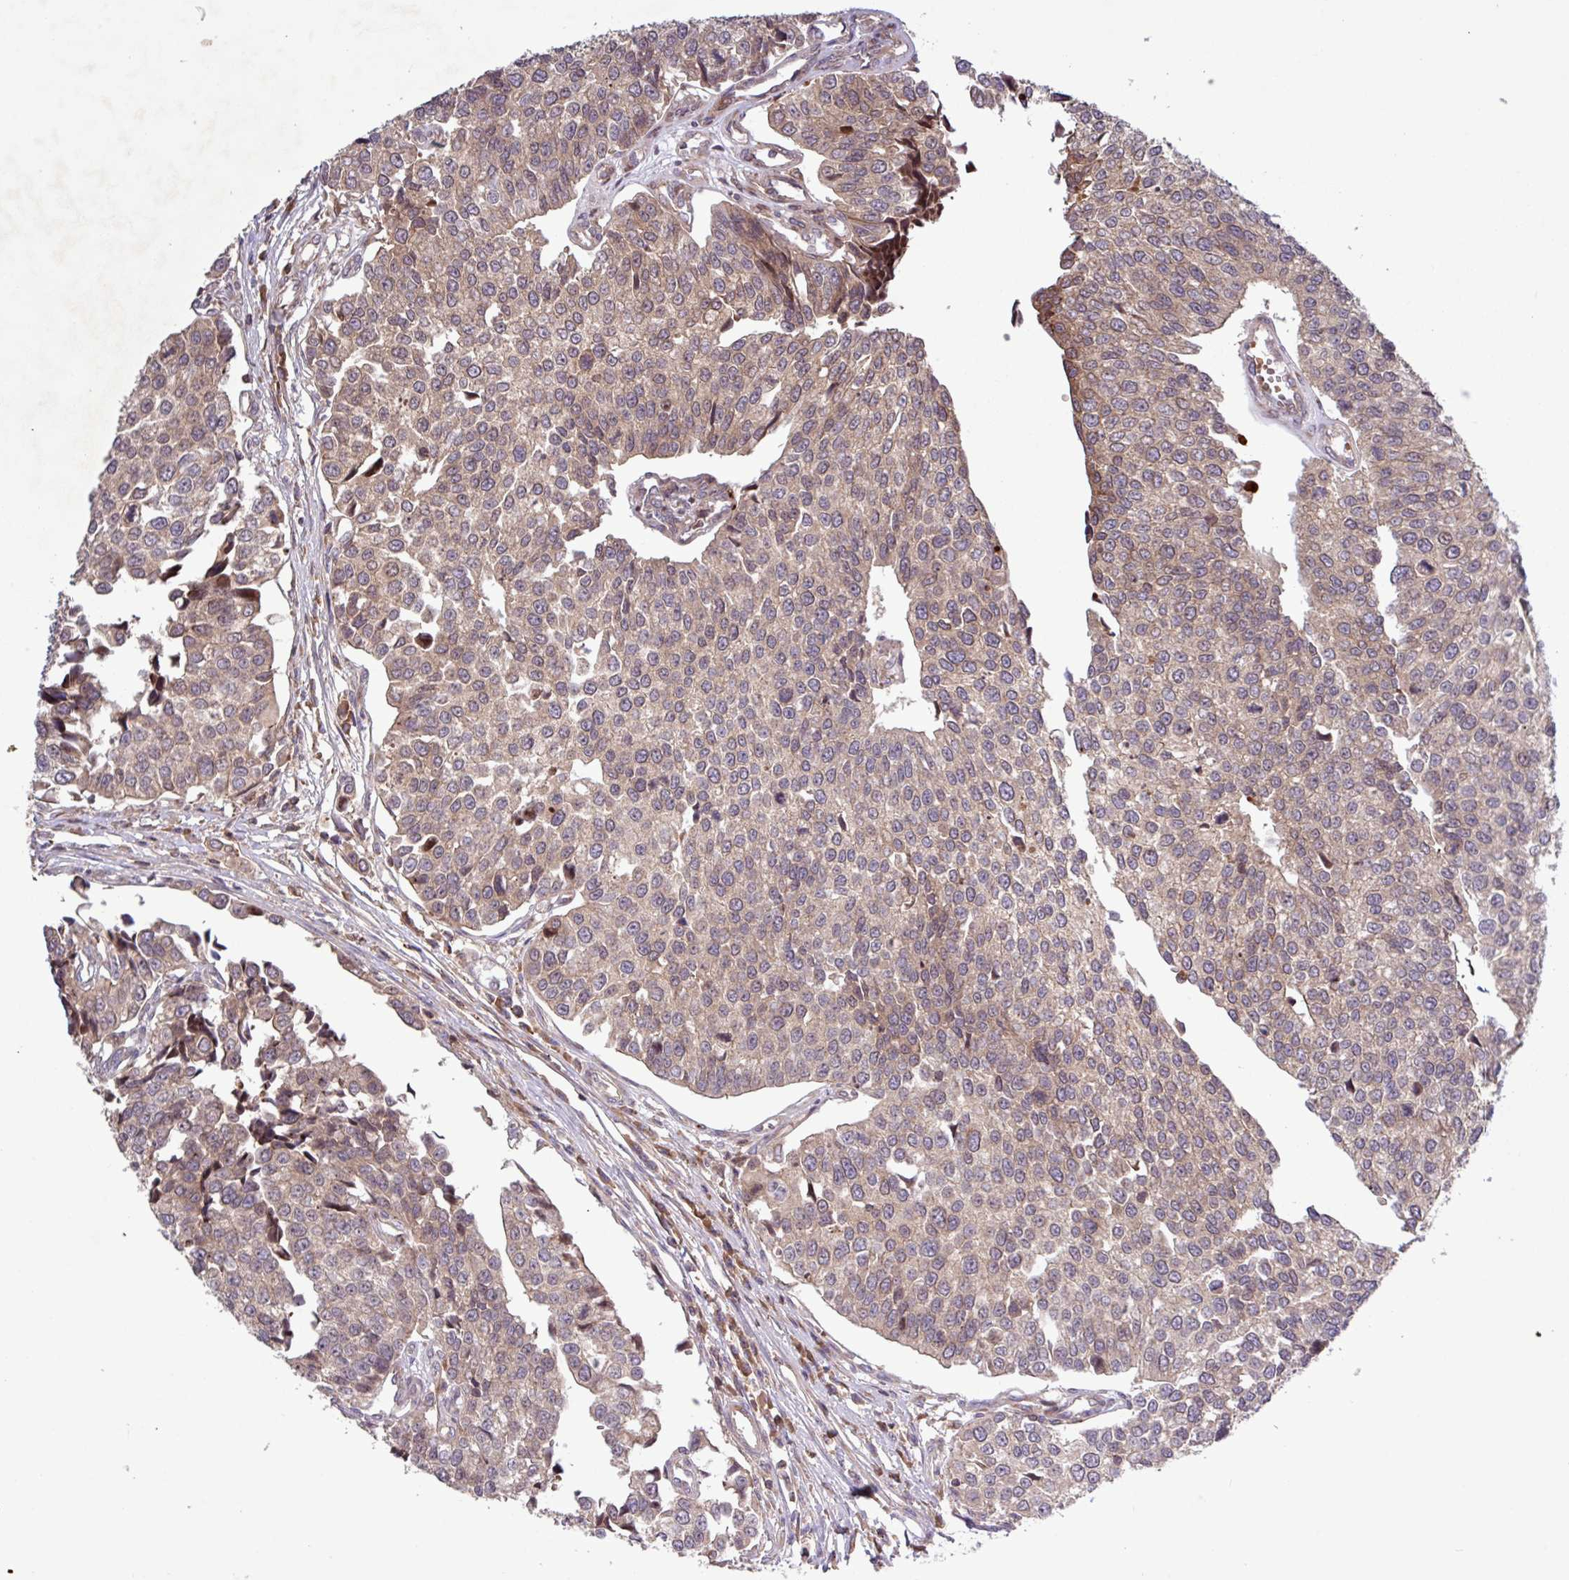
{"staining": {"intensity": "weak", "quantity": "25%-75%", "location": "cytoplasmic/membranous"}, "tissue": "urothelial cancer", "cell_type": "Tumor cells", "image_type": "cancer", "snomed": [{"axis": "morphology", "description": "Urothelial carcinoma, Low grade"}, {"axis": "topography", "description": "Urinary bladder"}], "caption": "About 25%-75% of tumor cells in urothelial cancer show weak cytoplasmic/membranous protein expression as visualized by brown immunohistochemical staining.", "gene": "TNFSF12", "patient": {"sex": "female", "age": 78}}